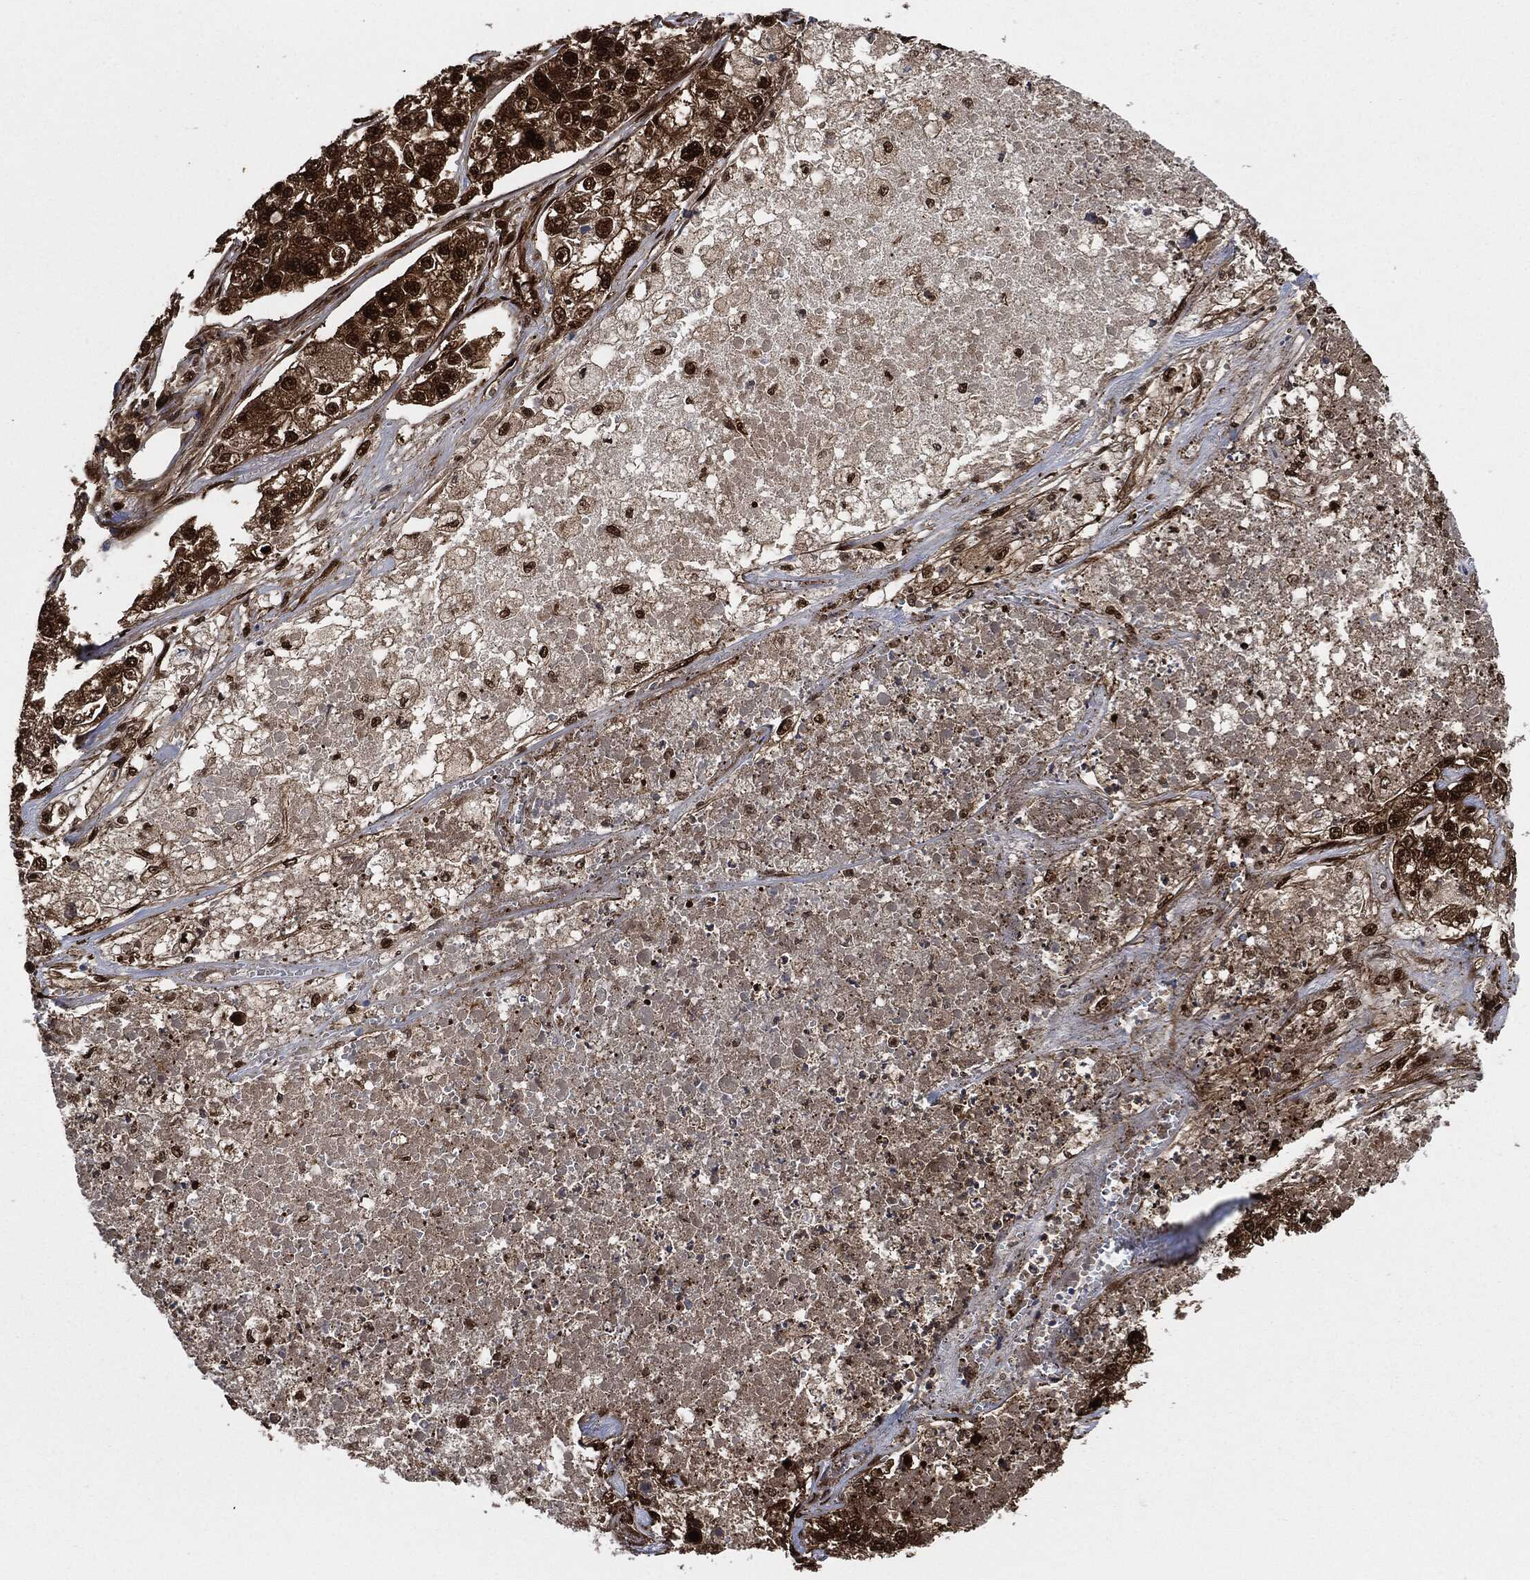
{"staining": {"intensity": "strong", "quantity": ">75%", "location": "cytoplasmic/membranous,nuclear"}, "tissue": "lung cancer", "cell_type": "Tumor cells", "image_type": "cancer", "snomed": [{"axis": "morphology", "description": "Adenocarcinoma, NOS"}, {"axis": "topography", "description": "Lung"}], "caption": "Approximately >75% of tumor cells in human lung adenocarcinoma reveal strong cytoplasmic/membranous and nuclear protein expression as visualized by brown immunohistochemical staining.", "gene": "DCTN1", "patient": {"sex": "male", "age": 49}}